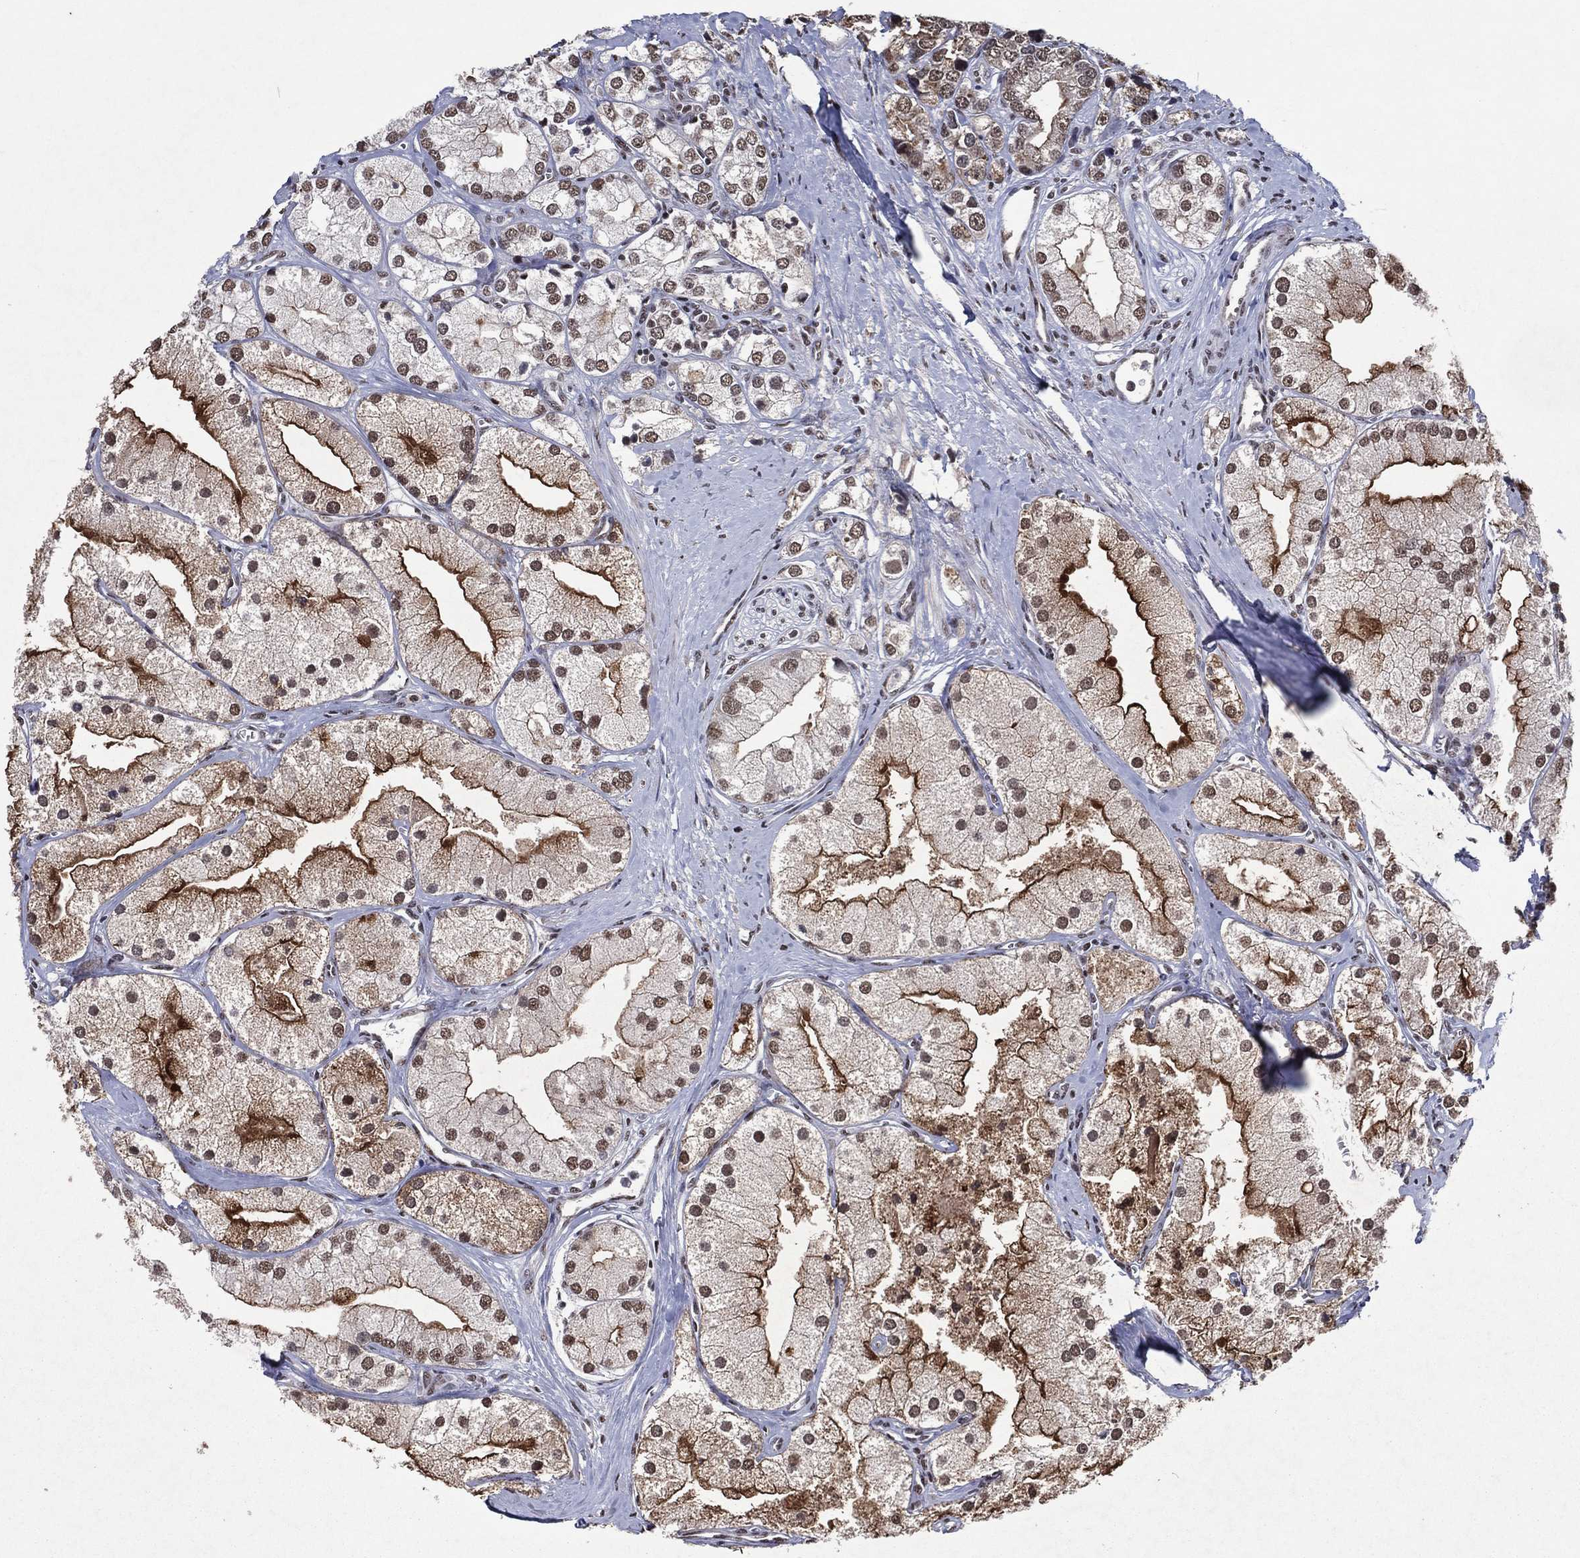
{"staining": {"intensity": "moderate", "quantity": "<25%", "location": "cytoplasmic/membranous,nuclear"}, "tissue": "prostate cancer", "cell_type": "Tumor cells", "image_type": "cancer", "snomed": [{"axis": "morphology", "description": "Adenocarcinoma, NOS"}, {"axis": "topography", "description": "Prostate and seminal vesicle, NOS"}, {"axis": "topography", "description": "Prostate"}], "caption": "Prostate adenocarcinoma was stained to show a protein in brown. There is low levels of moderate cytoplasmic/membranous and nuclear expression in about <25% of tumor cells. Using DAB (brown) and hematoxylin (blue) stains, captured at high magnification using brightfield microscopy.", "gene": "ZBTB42", "patient": {"sex": "male", "age": 79}}